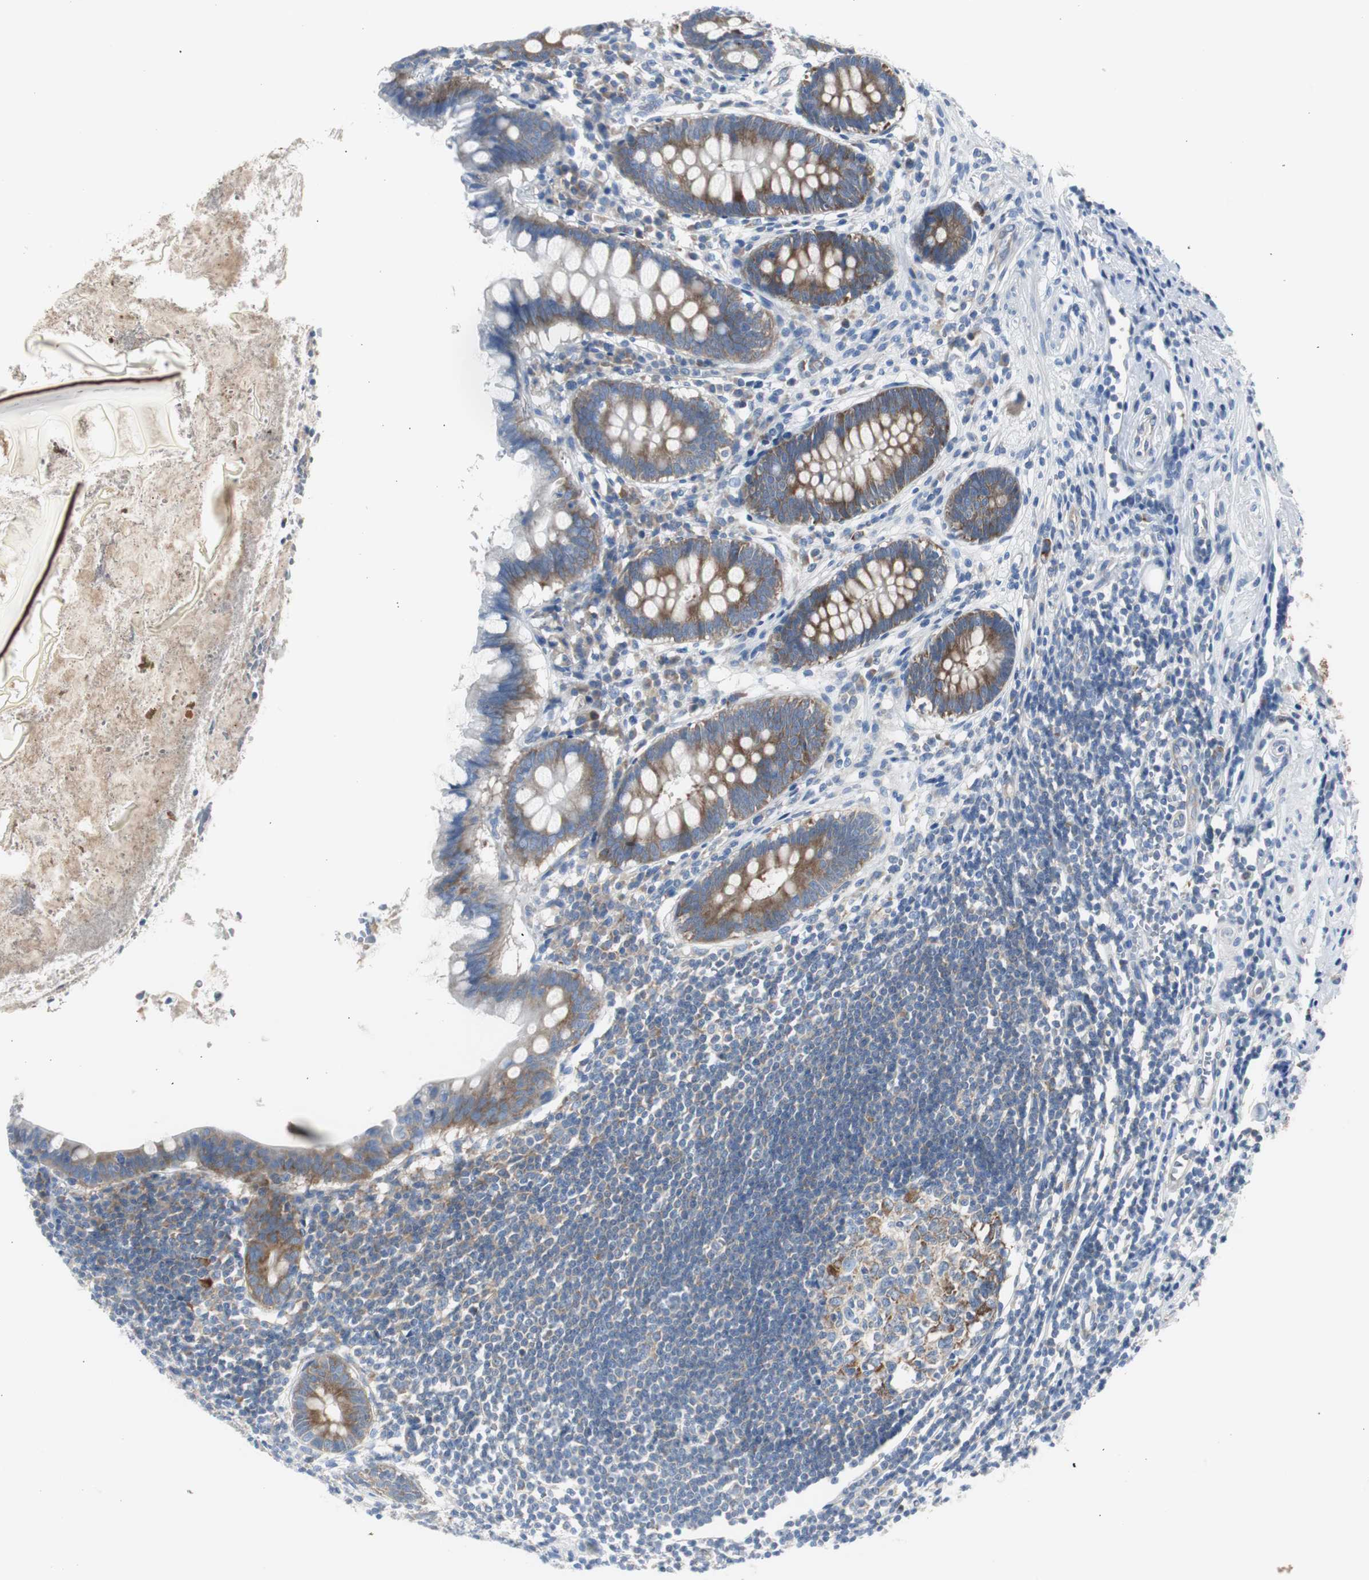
{"staining": {"intensity": "moderate", "quantity": ">75%", "location": "cytoplasmic/membranous"}, "tissue": "appendix", "cell_type": "Glandular cells", "image_type": "normal", "snomed": [{"axis": "morphology", "description": "Normal tissue, NOS"}, {"axis": "topography", "description": "Appendix"}], "caption": "Immunohistochemistry (IHC) micrograph of unremarkable appendix: human appendix stained using immunohistochemistry (IHC) displays medium levels of moderate protein expression localized specifically in the cytoplasmic/membranous of glandular cells, appearing as a cytoplasmic/membranous brown color.", "gene": "RPS12", "patient": {"sex": "female", "age": 50}}